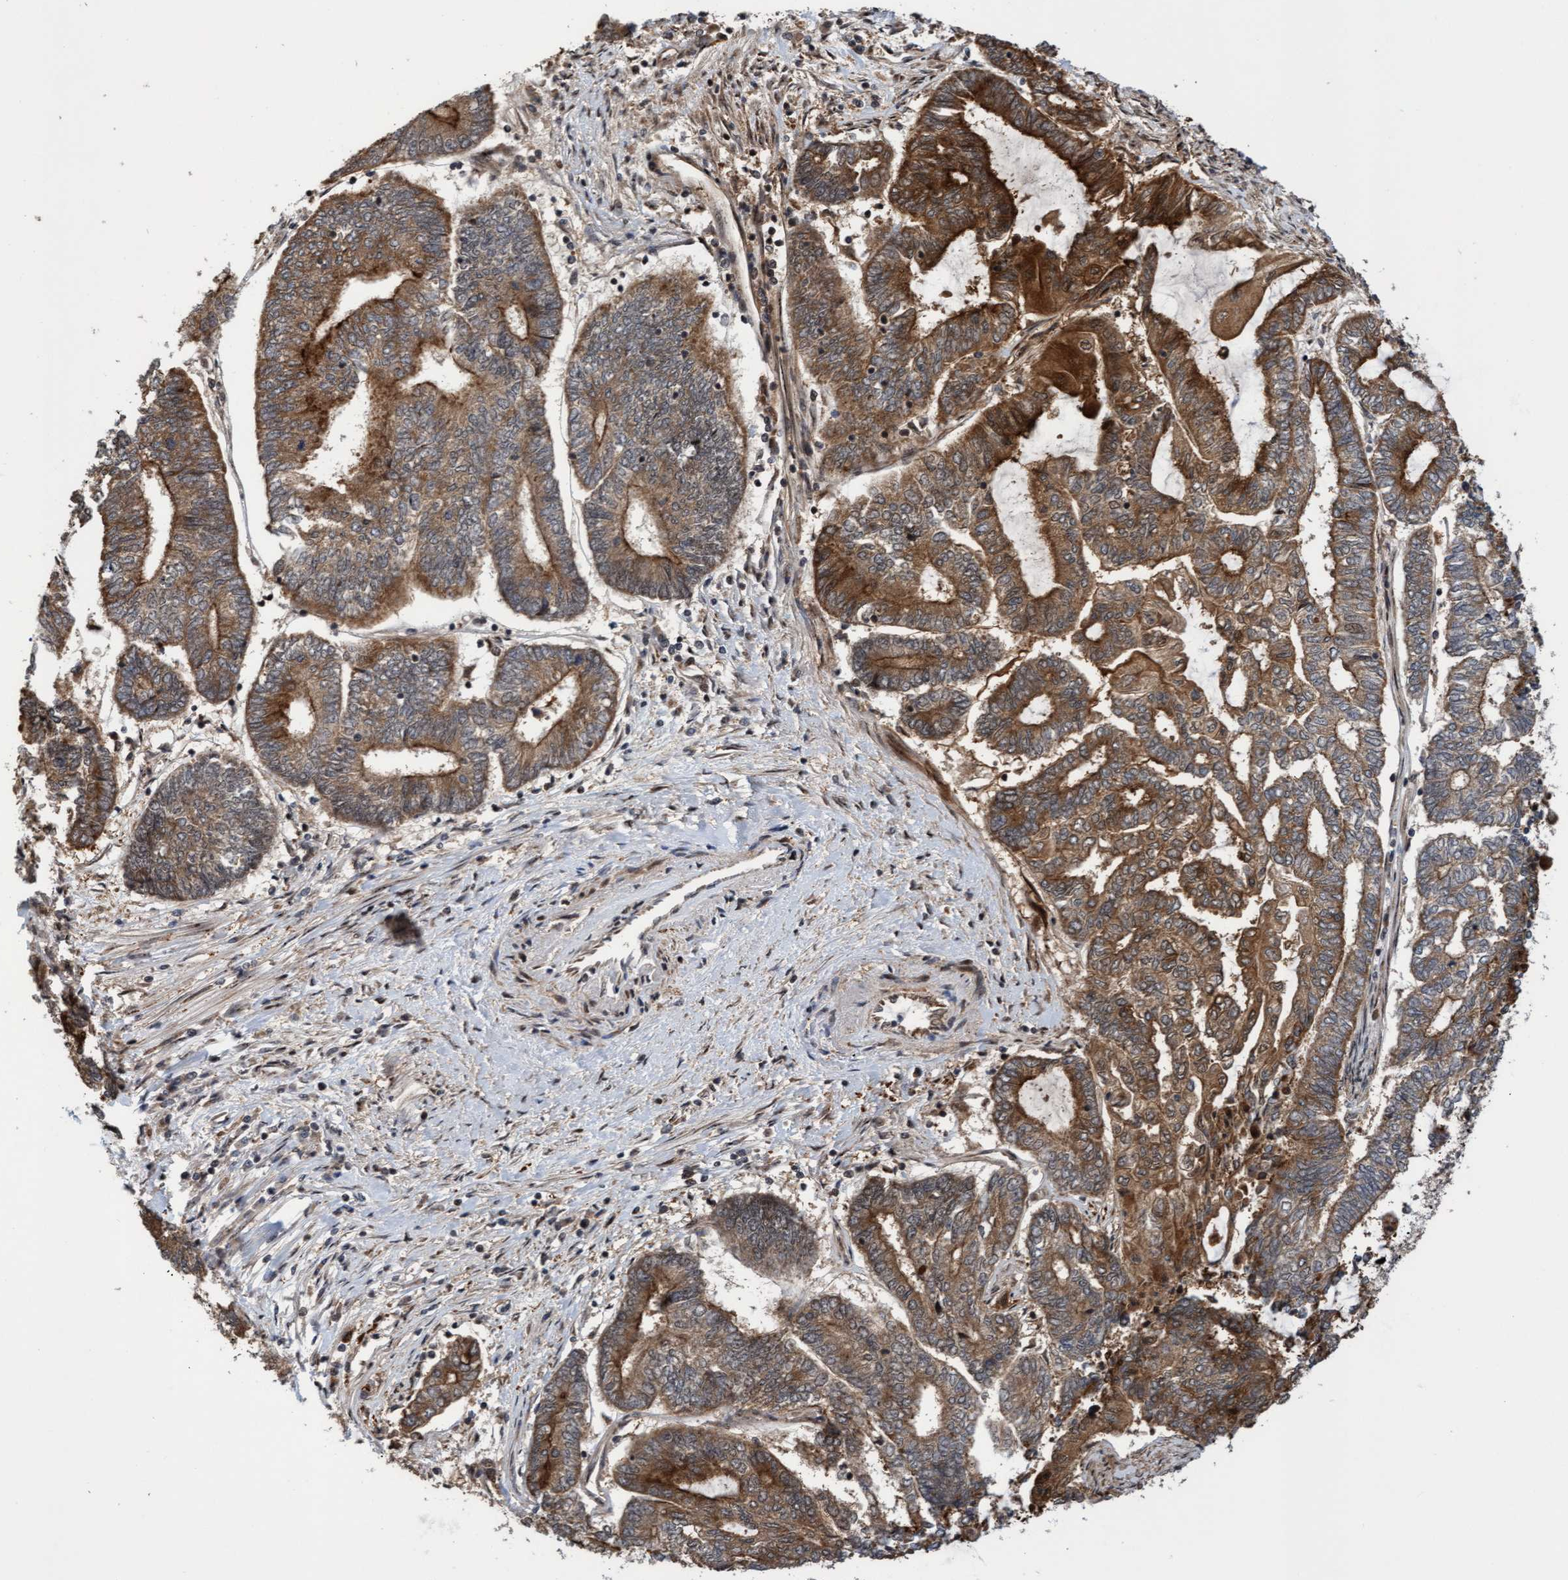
{"staining": {"intensity": "moderate", "quantity": ">75%", "location": "cytoplasmic/membranous"}, "tissue": "endometrial cancer", "cell_type": "Tumor cells", "image_type": "cancer", "snomed": [{"axis": "morphology", "description": "Adenocarcinoma, NOS"}, {"axis": "topography", "description": "Uterus"}, {"axis": "topography", "description": "Endometrium"}], "caption": "Endometrial cancer stained with DAB IHC displays medium levels of moderate cytoplasmic/membranous staining in approximately >75% of tumor cells.", "gene": "ITFG1", "patient": {"sex": "female", "age": 70}}